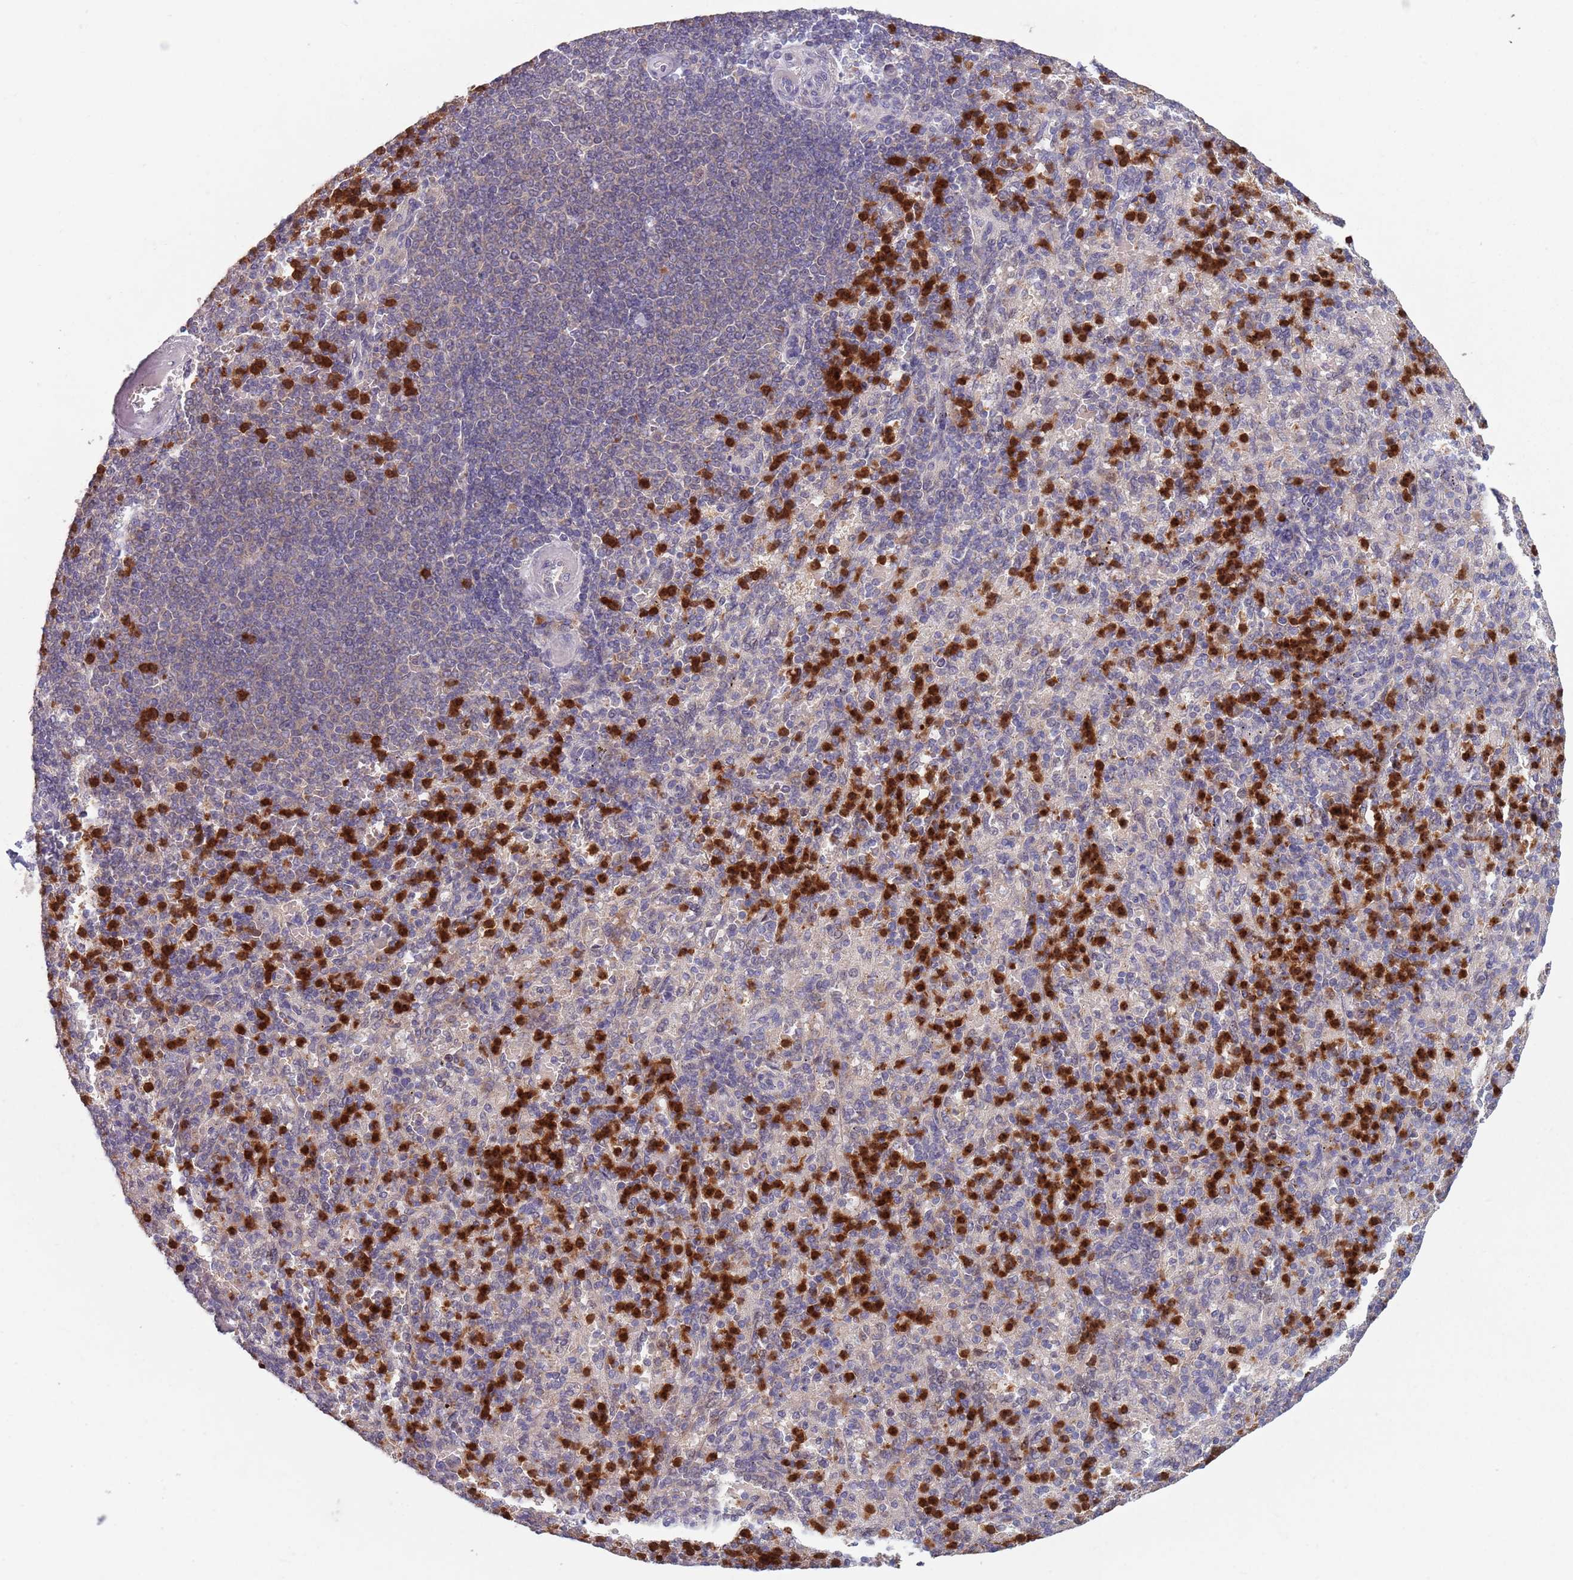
{"staining": {"intensity": "strong", "quantity": "25%-75%", "location": "cytoplasmic/membranous"}, "tissue": "spleen", "cell_type": "Cells in red pulp", "image_type": "normal", "snomed": [{"axis": "morphology", "description": "Normal tissue, NOS"}, {"axis": "topography", "description": "Spleen"}], "caption": "IHC histopathology image of unremarkable spleen: spleen stained using immunohistochemistry shows high levels of strong protein expression localized specifically in the cytoplasmic/membranous of cells in red pulp, appearing as a cytoplasmic/membranous brown color.", "gene": "TYW1B", "patient": {"sex": "female", "age": 74}}